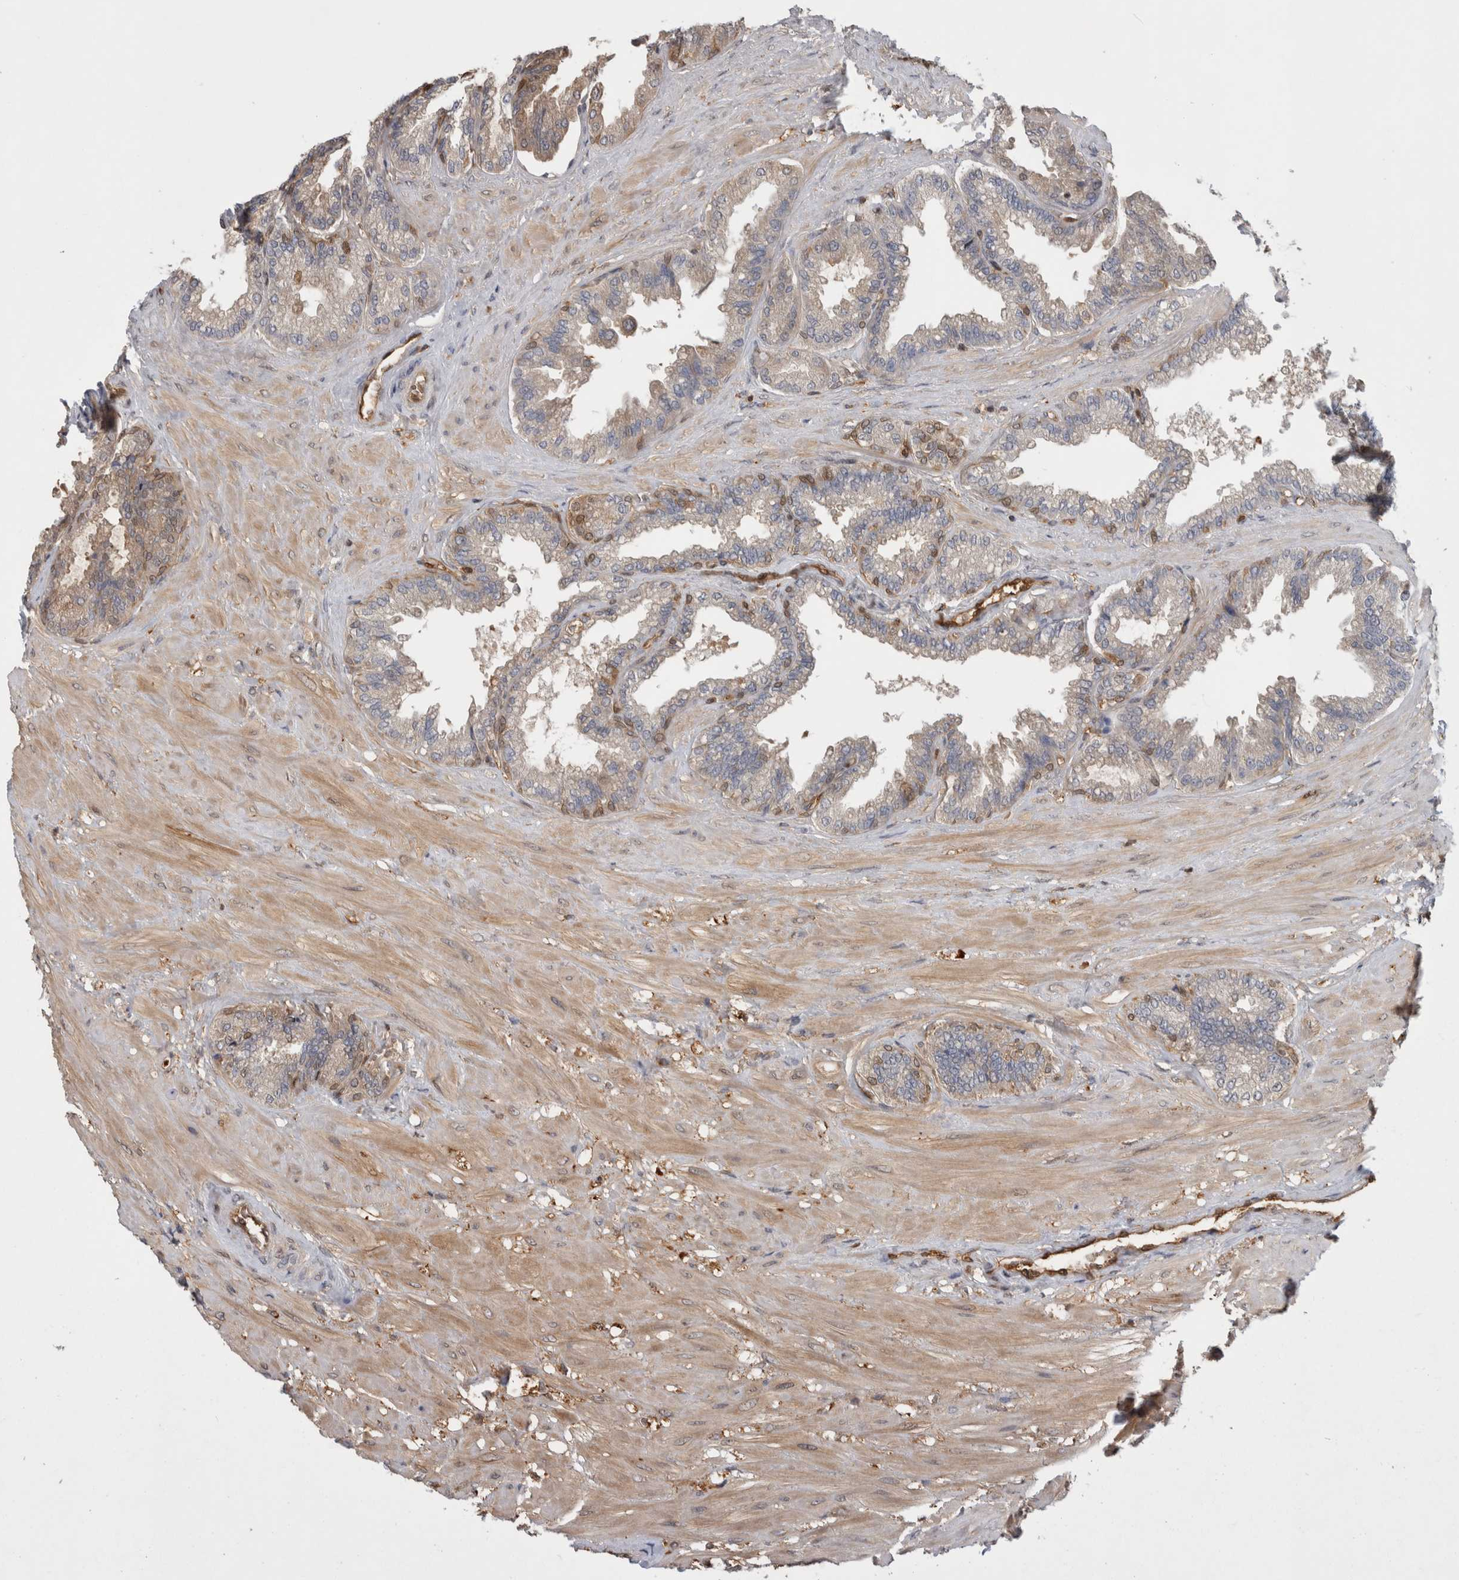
{"staining": {"intensity": "moderate", "quantity": "<25%", "location": "cytoplasmic/membranous,nuclear"}, "tissue": "seminal vesicle", "cell_type": "Glandular cells", "image_type": "normal", "snomed": [{"axis": "morphology", "description": "Normal tissue, NOS"}, {"axis": "topography", "description": "Seminal veicle"}], "caption": "Immunohistochemistry (IHC) micrograph of benign seminal vesicle stained for a protein (brown), which displays low levels of moderate cytoplasmic/membranous,nuclear staining in approximately <25% of glandular cells.", "gene": "ASTN2", "patient": {"sex": "male", "age": 46}}